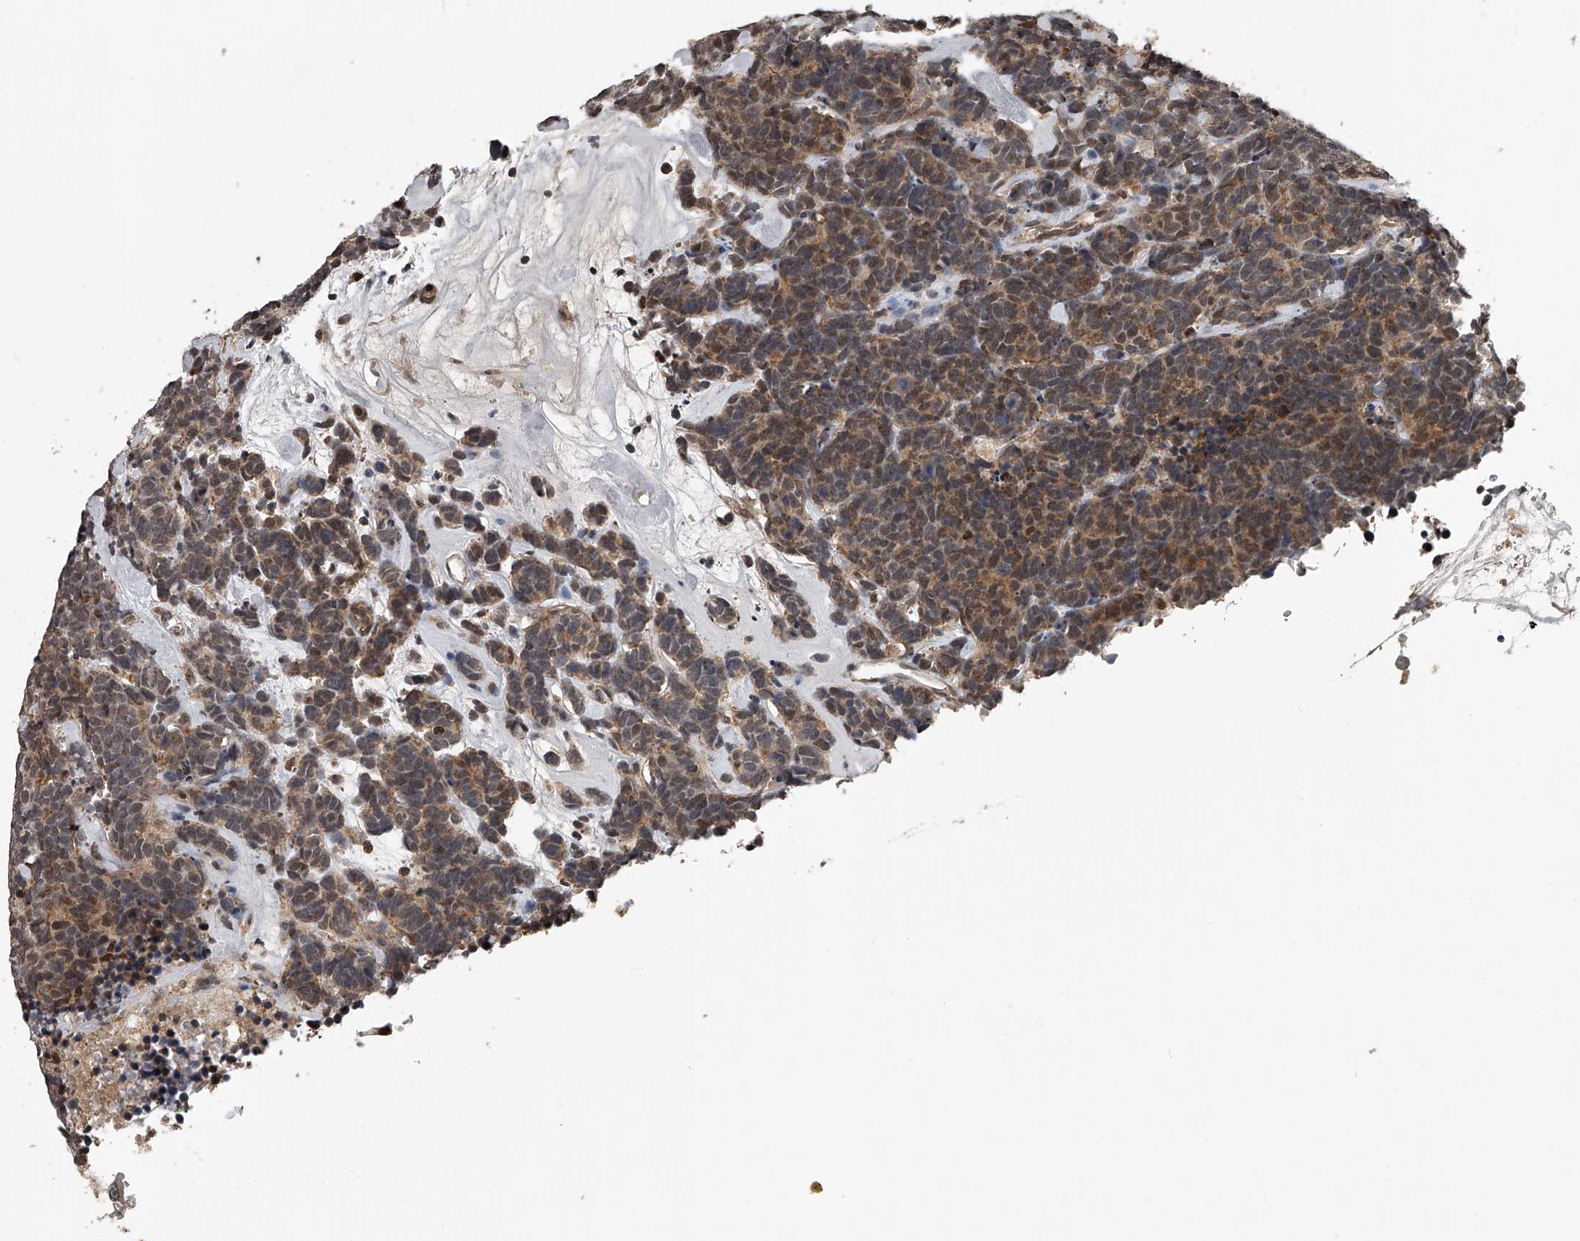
{"staining": {"intensity": "moderate", "quantity": ">75%", "location": "cytoplasmic/membranous,nuclear"}, "tissue": "carcinoid", "cell_type": "Tumor cells", "image_type": "cancer", "snomed": [{"axis": "morphology", "description": "Carcinoma, NOS"}, {"axis": "morphology", "description": "Carcinoid, malignant, NOS"}, {"axis": "topography", "description": "Urinary bladder"}], "caption": "Immunohistochemistry image of human malignant carcinoid stained for a protein (brown), which exhibits medium levels of moderate cytoplasmic/membranous and nuclear positivity in approximately >75% of tumor cells.", "gene": "PLEKHG1", "patient": {"sex": "male", "age": 57}}